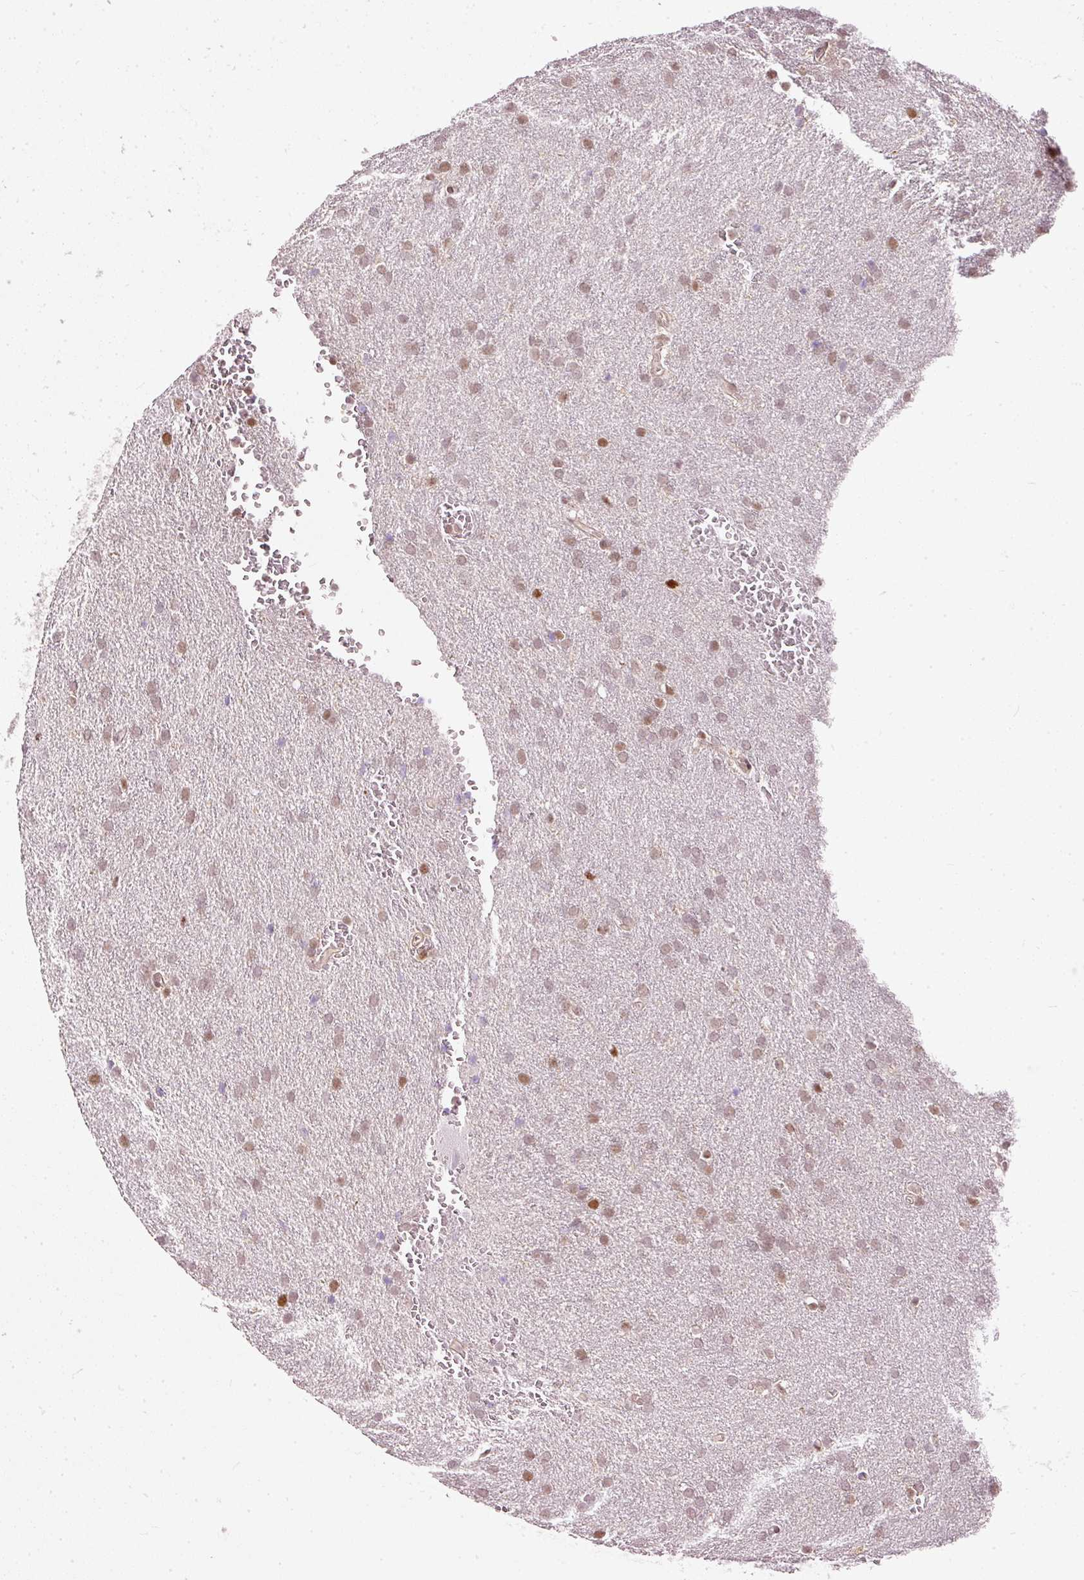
{"staining": {"intensity": "moderate", "quantity": "25%-75%", "location": "nuclear"}, "tissue": "glioma", "cell_type": "Tumor cells", "image_type": "cancer", "snomed": [{"axis": "morphology", "description": "Glioma, malignant, Low grade"}, {"axis": "topography", "description": "Brain"}], "caption": "This histopathology image displays immunohistochemistry (IHC) staining of low-grade glioma (malignant), with medium moderate nuclear expression in about 25%-75% of tumor cells.", "gene": "ZNF778", "patient": {"sex": "female", "age": 33}}